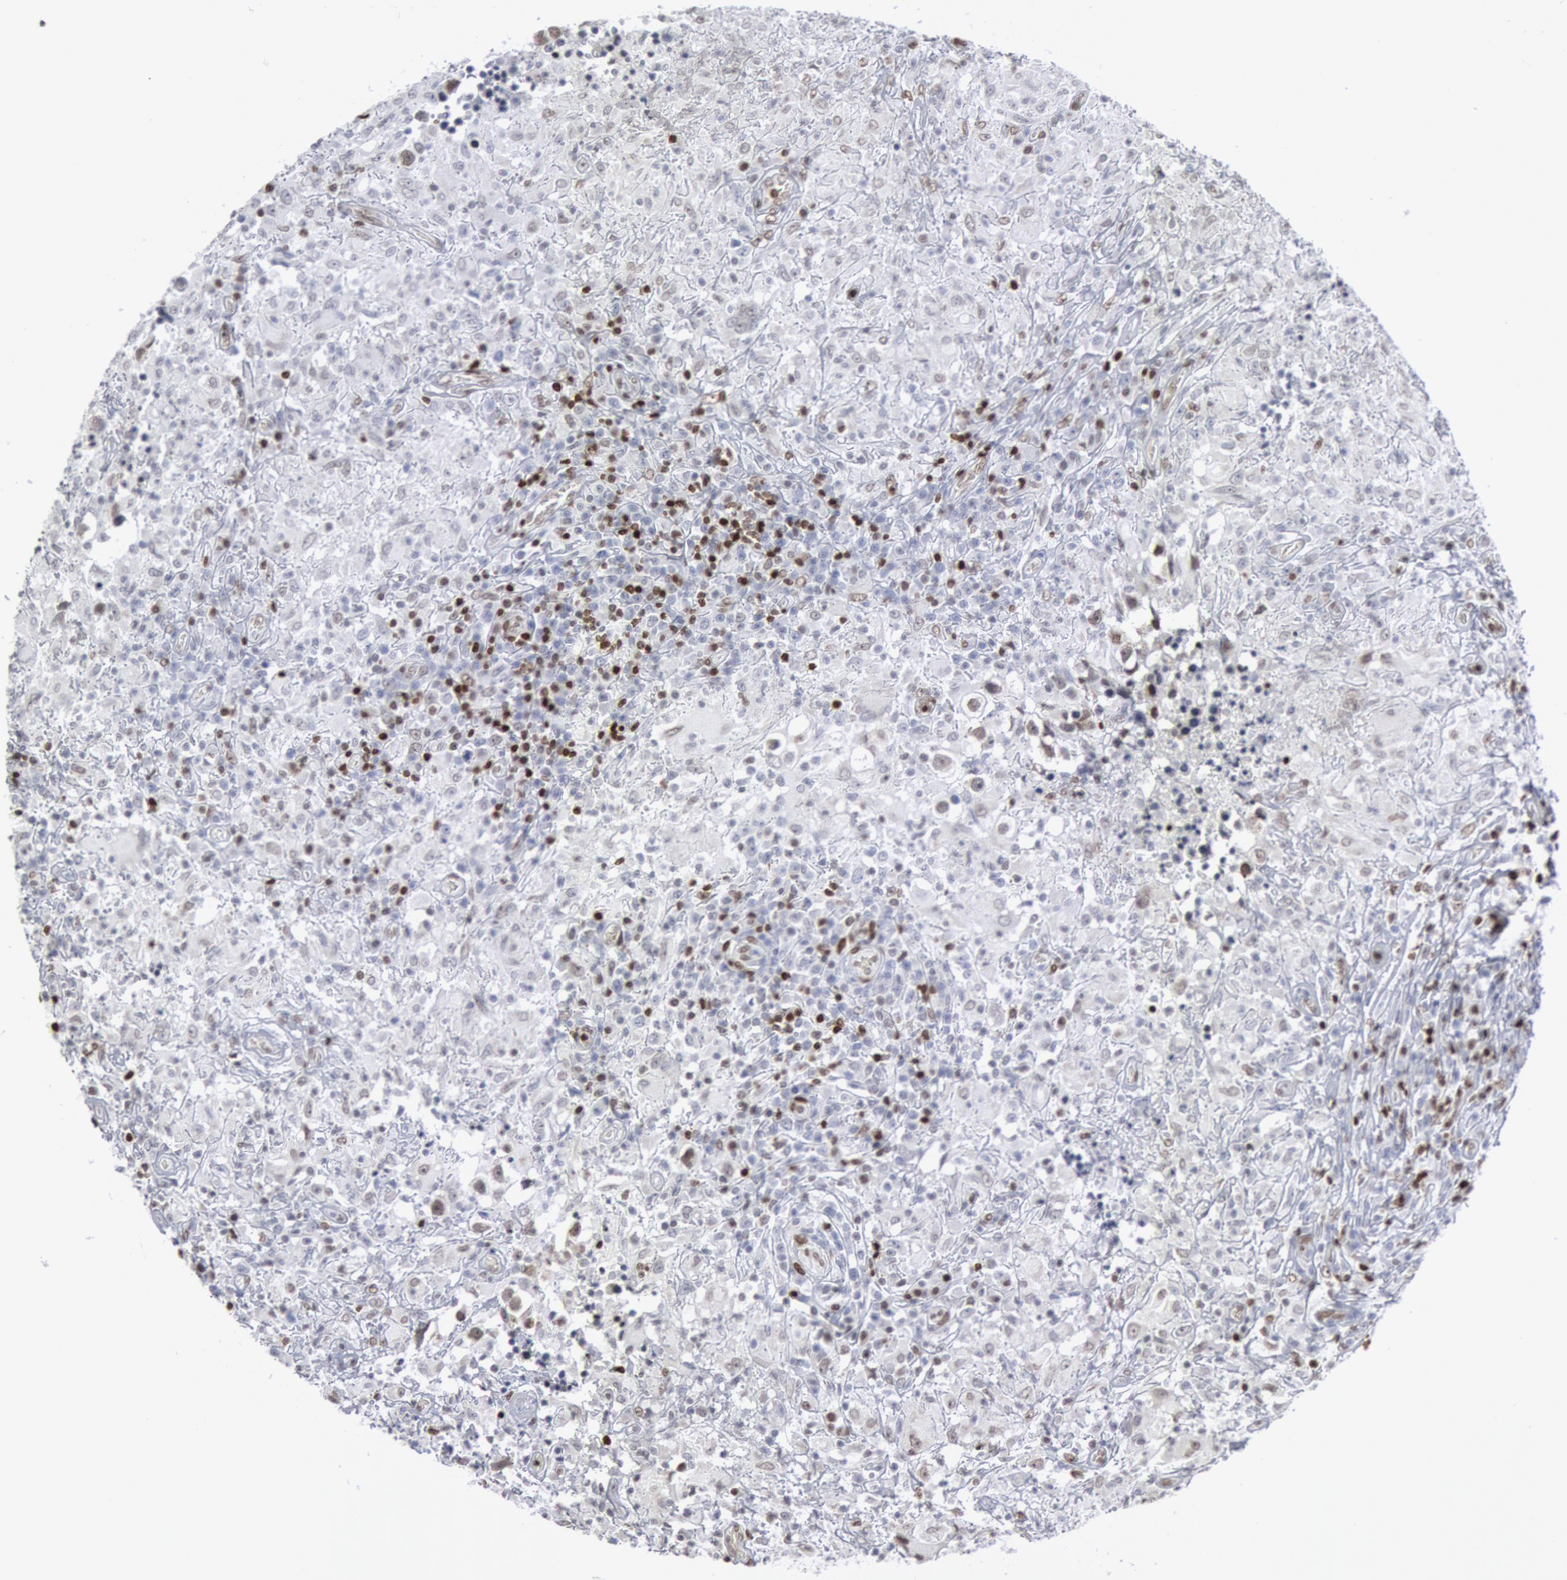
{"staining": {"intensity": "weak", "quantity": "25%-75%", "location": "nuclear"}, "tissue": "testis cancer", "cell_type": "Tumor cells", "image_type": "cancer", "snomed": [{"axis": "morphology", "description": "Seminoma, NOS"}, {"axis": "topography", "description": "Testis"}], "caption": "Weak nuclear protein staining is identified in about 25%-75% of tumor cells in testis cancer.", "gene": "MECP2", "patient": {"sex": "male", "age": 34}}